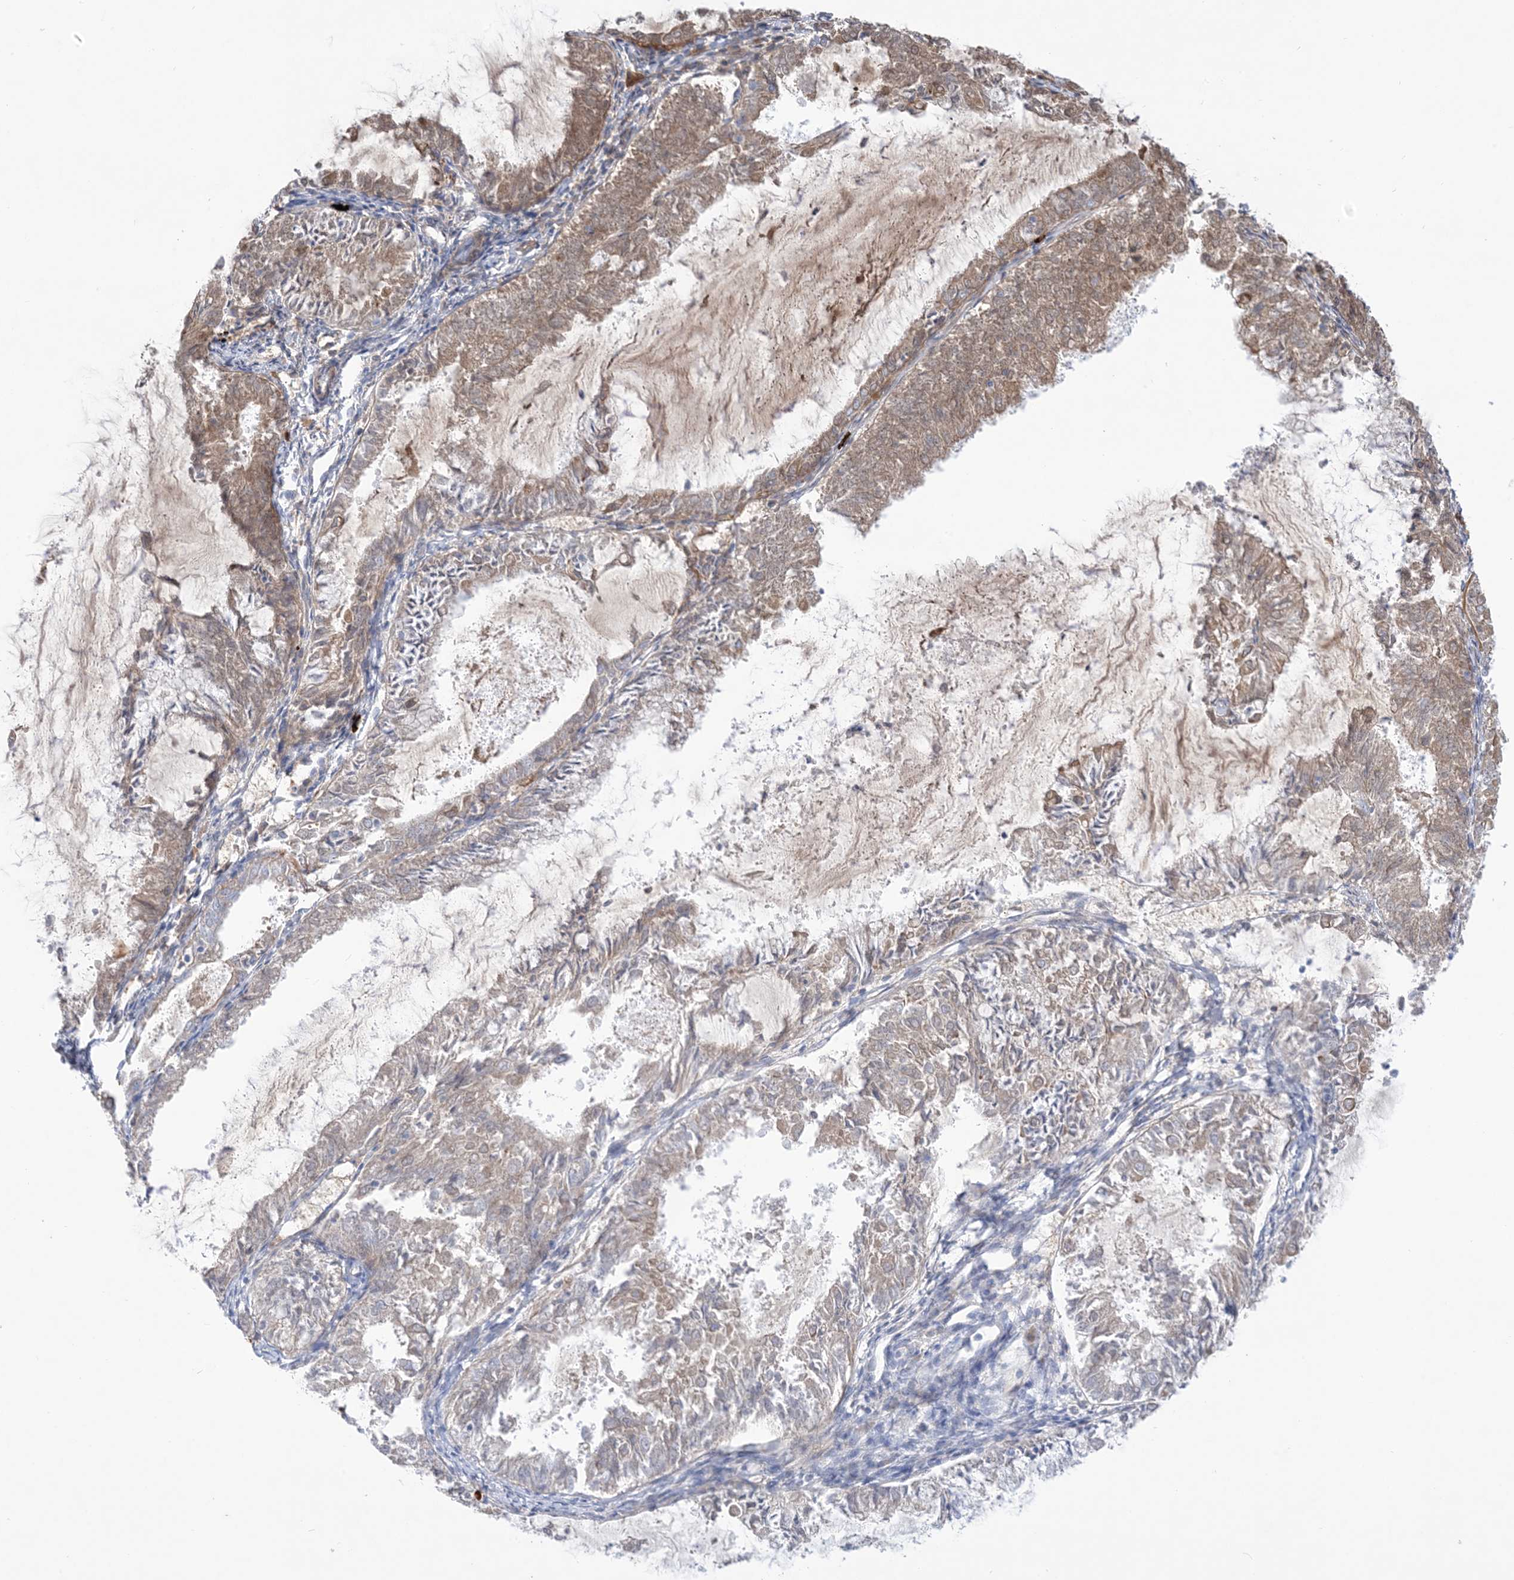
{"staining": {"intensity": "weak", "quantity": "25%-75%", "location": "cytoplasmic/membranous"}, "tissue": "endometrial cancer", "cell_type": "Tumor cells", "image_type": "cancer", "snomed": [{"axis": "morphology", "description": "Adenocarcinoma, NOS"}, {"axis": "topography", "description": "Endometrium"}], "caption": "An IHC image of neoplastic tissue is shown. Protein staining in brown labels weak cytoplasmic/membranous positivity in endometrial cancer within tumor cells.", "gene": "ATP11C", "patient": {"sex": "female", "age": 57}}